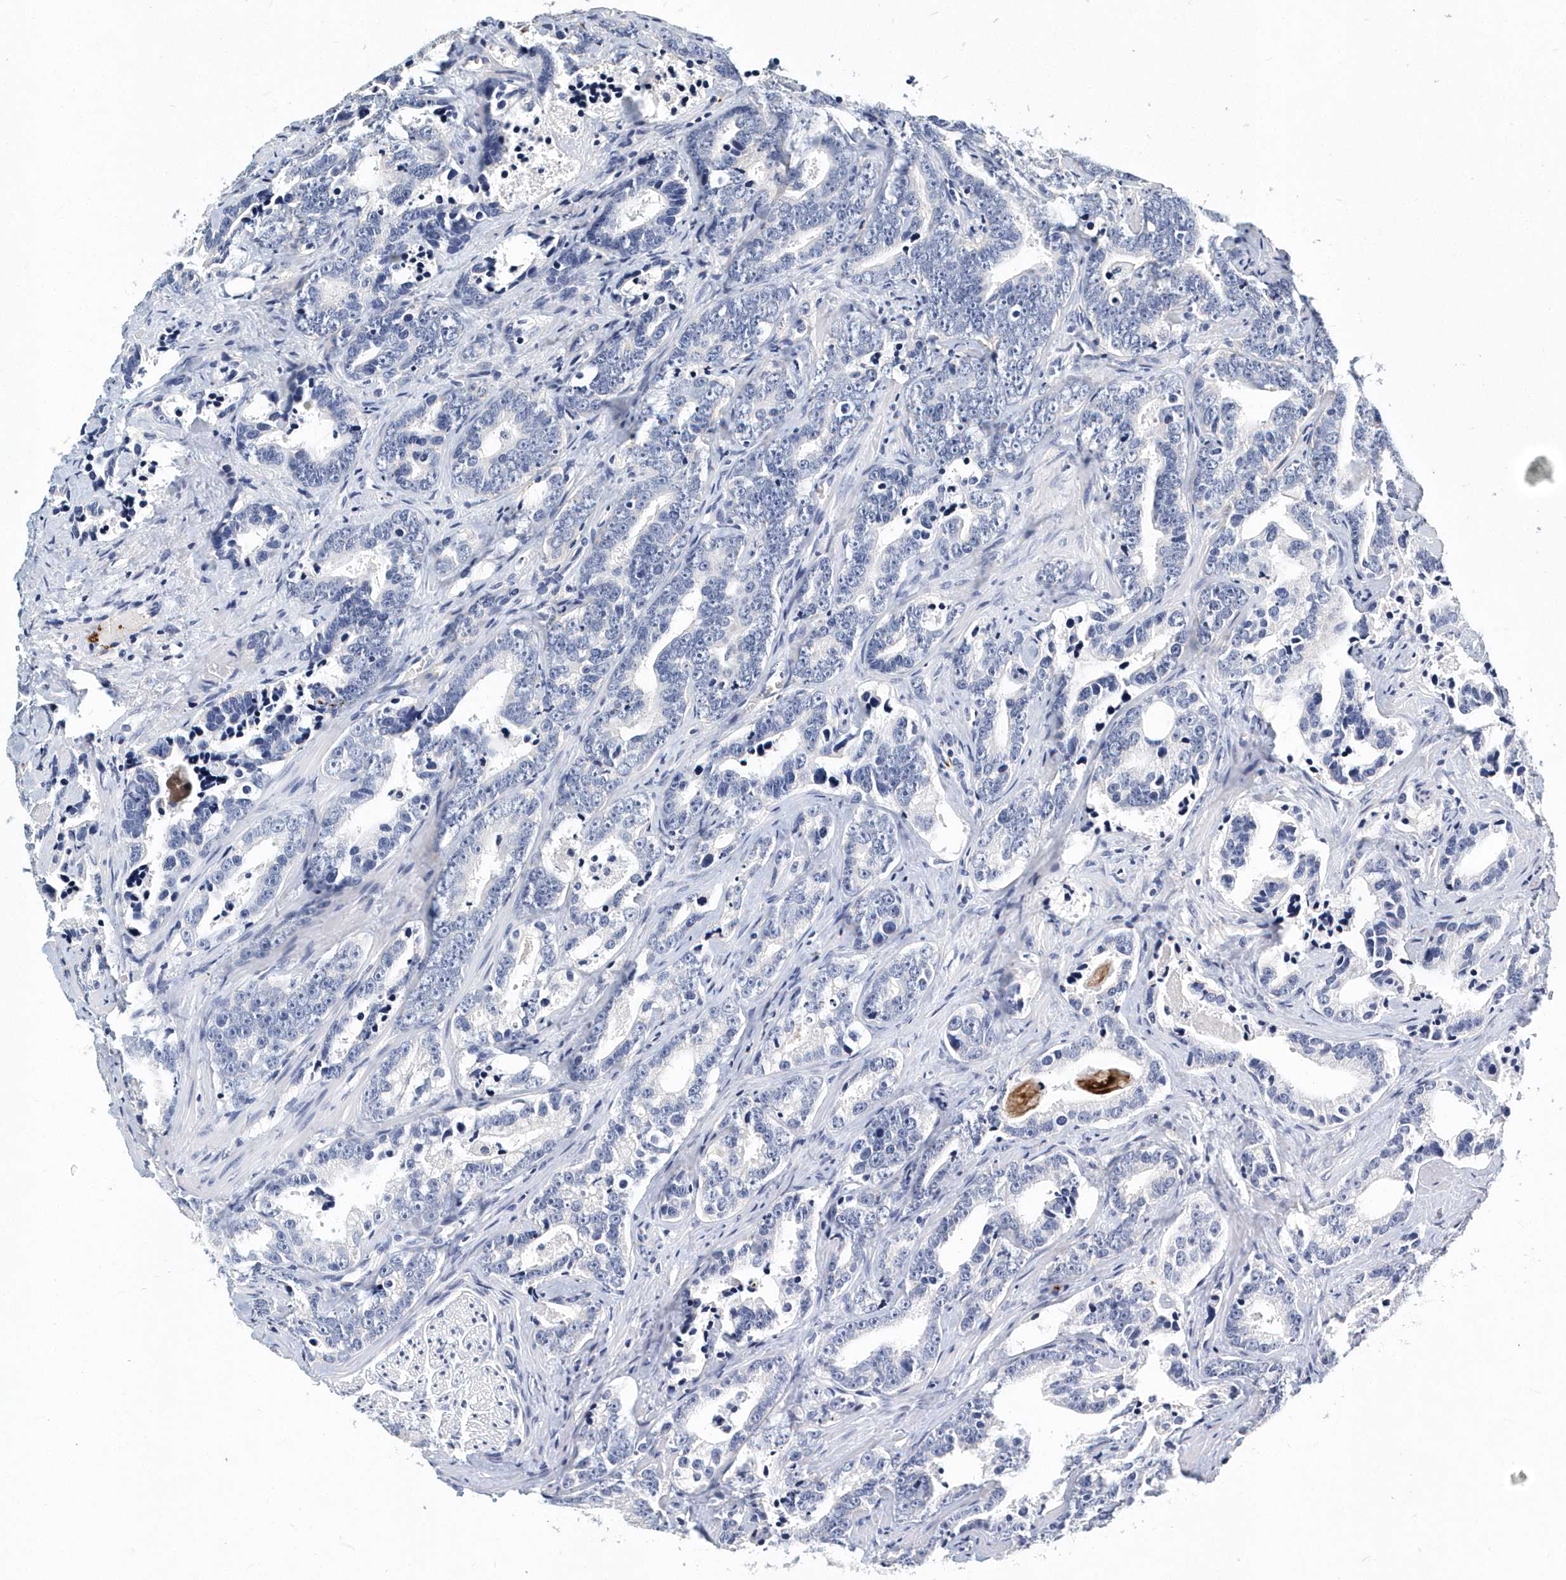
{"staining": {"intensity": "negative", "quantity": "none", "location": "none"}, "tissue": "prostate cancer", "cell_type": "Tumor cells", "image_type": "cancer", "snomed": [{"axis": "morphology", "description": "Adenocarcinoma, High grade"}, {"axis": "topography", "description": "Prostate"}], "caption": "This is a histopathology image of immunohistochemistry (IHC) staining of prostate high-grade adenocarcinoma, which shows no expression in tumor cells.", "gene": "ITGA2B", "patient": {"sex": "male", "age": 62}}